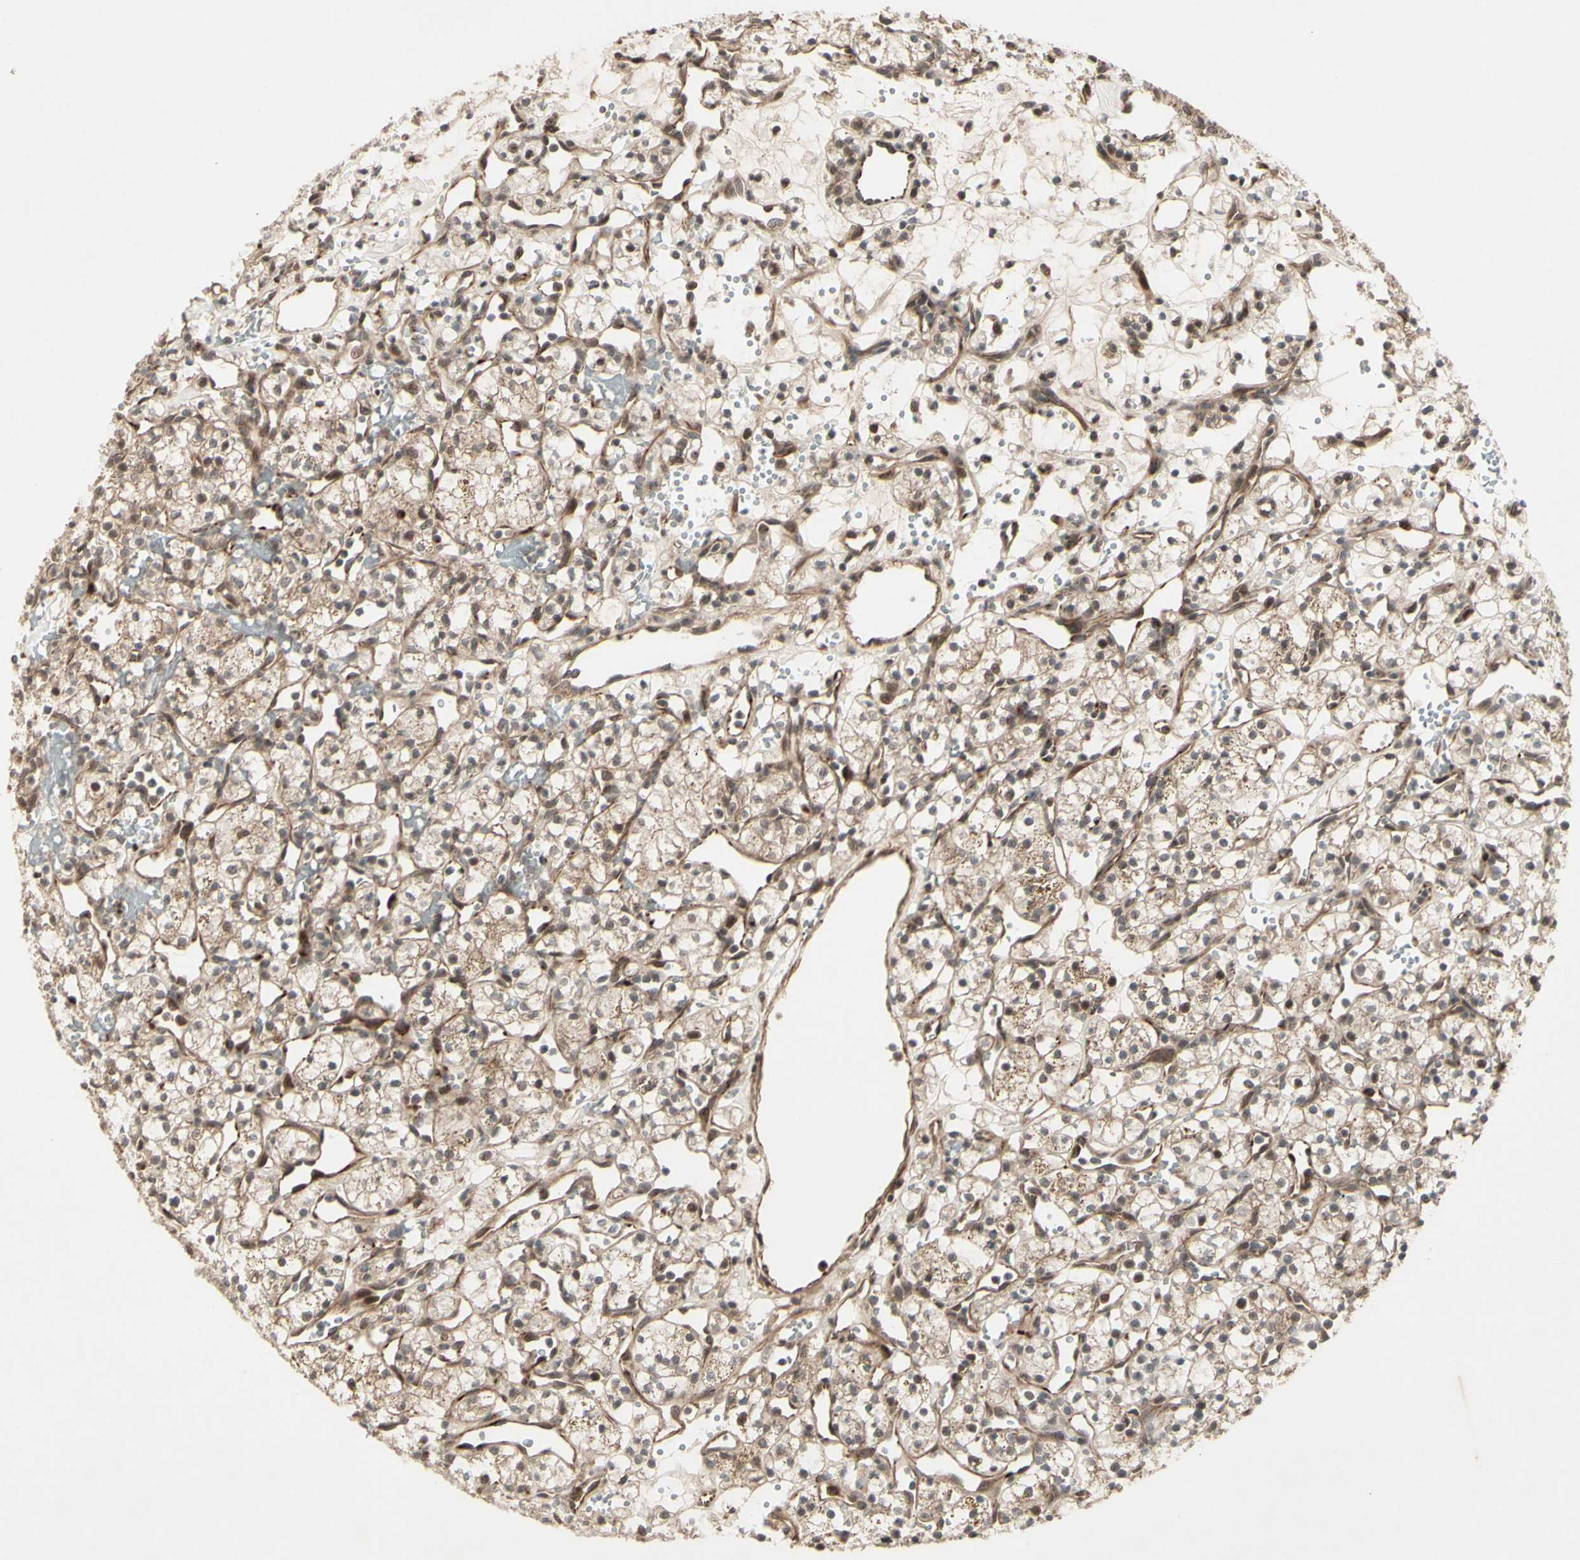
{"staining": {"intensity": "moderate", "quantity": ">75%", "location": "cytoplasmic/membranous,nuclear"}, "tissue": "renal cancer", "cell_type": "Tumor cells", "image_type": "cancer", "snomed": [{"axis": "morphology", "description": "Adenocarcinoma, NOS"}, {"axis": "topography", "description": "Kidney"}], "caption": "A brown stain highlights moderate cytoplasmic/membranous and nuclear positivity of a protein in renal cancer (adenocarcinoma) tumor cells. Immunohistochemistry (ihc) stains the protein of interest in brown and the nuclei are stained blue.", "gene": "MLF2", "patient": {"sex": "female", "age": 60}}